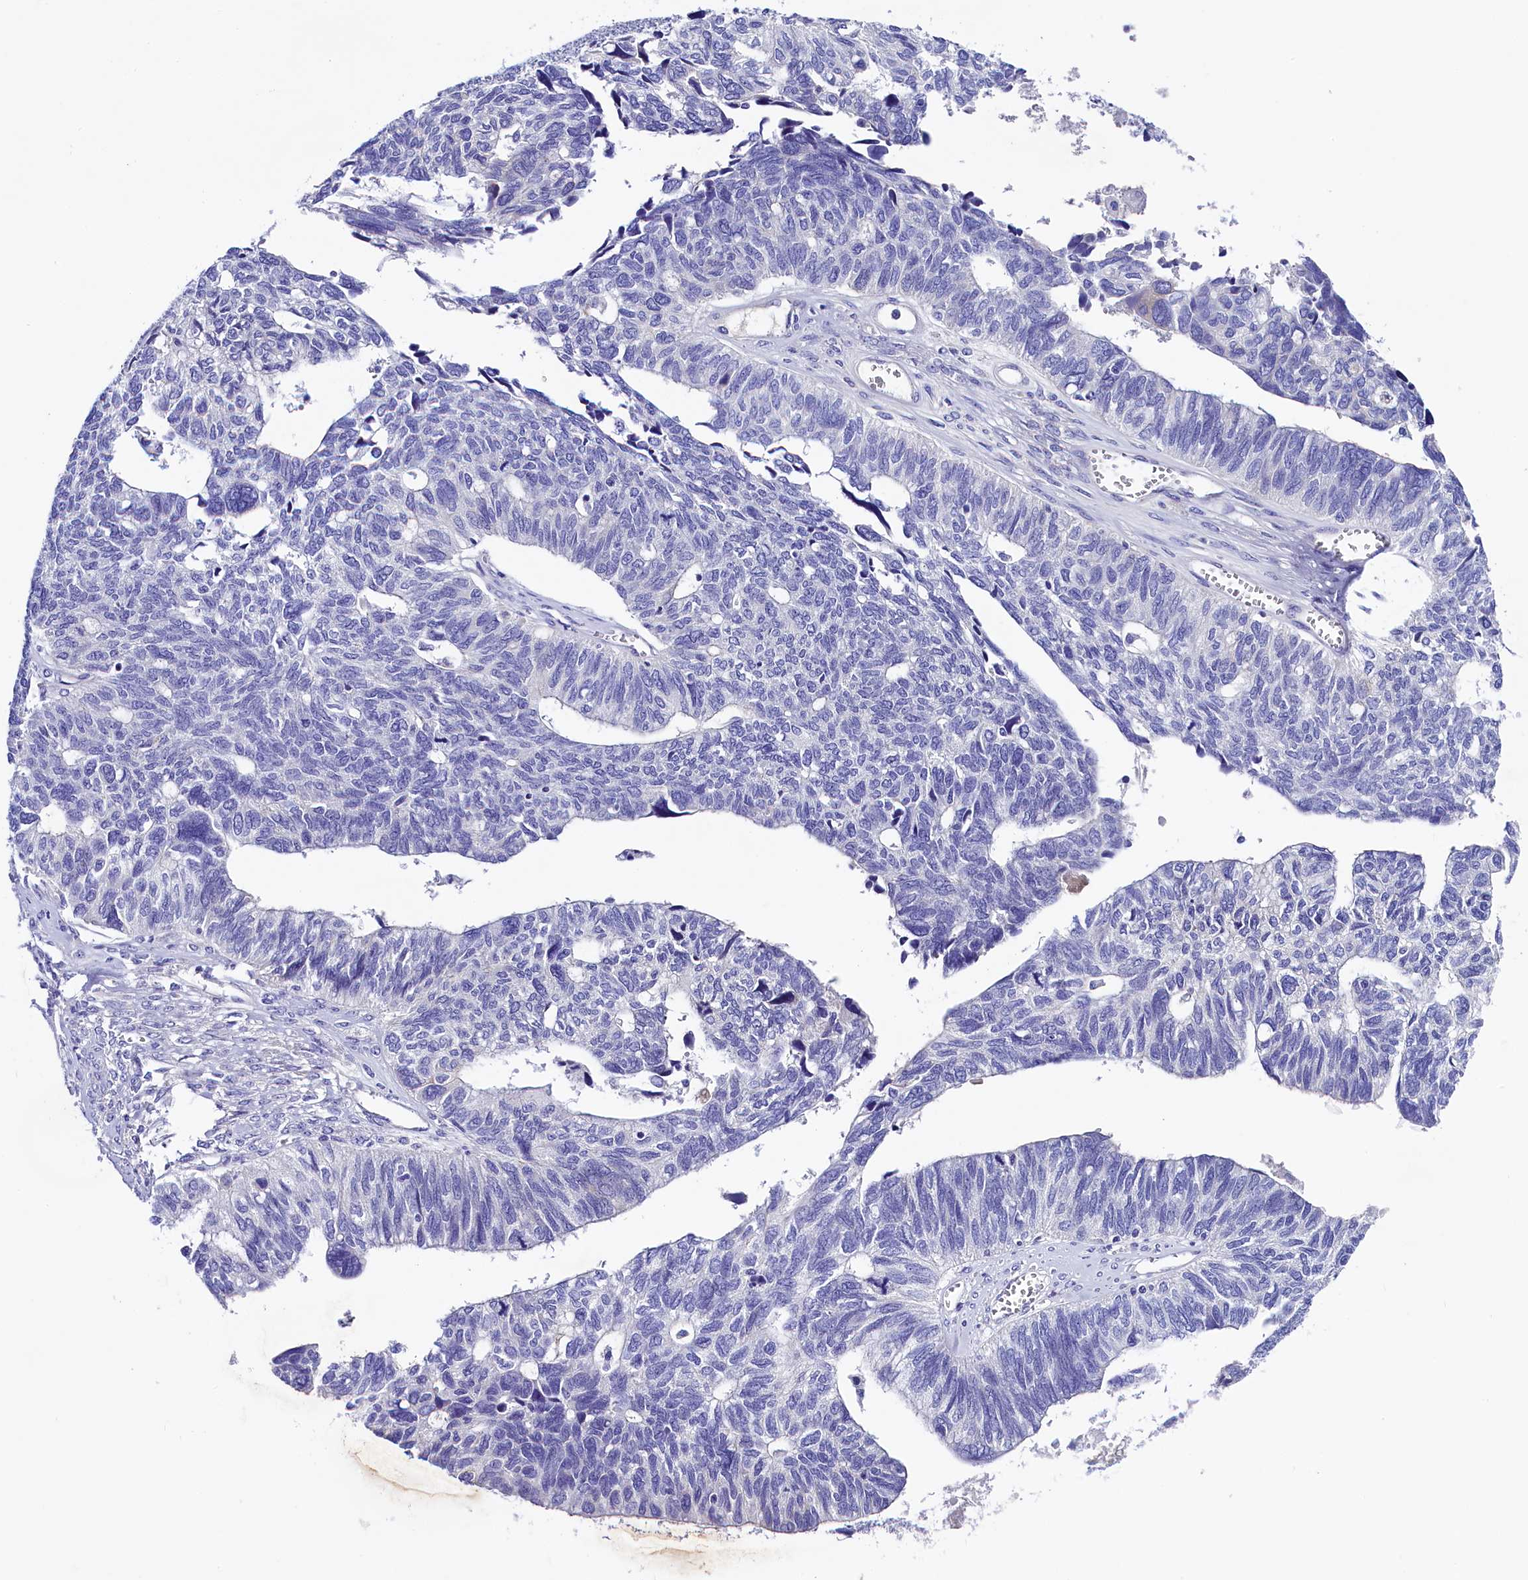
{"staining": {"intensity": "negative", "quantity": "none", "location": "none"}, "tissue": "ovarian cancer", "cell_type": "Tumor cells", "image_type": "cancer", "snomed": [{"axis": "morphology", "description": "Cystadenocarcinoma, serous, NOS"}, {"axis": "topography", "description": "Ovary"}], "caption": "Human ovarian cancer stained for a protein using IHC exhibits no positivity in tumor cells.", "gene": "SOD3", "patient": {"sex": "female", "age": 79}}